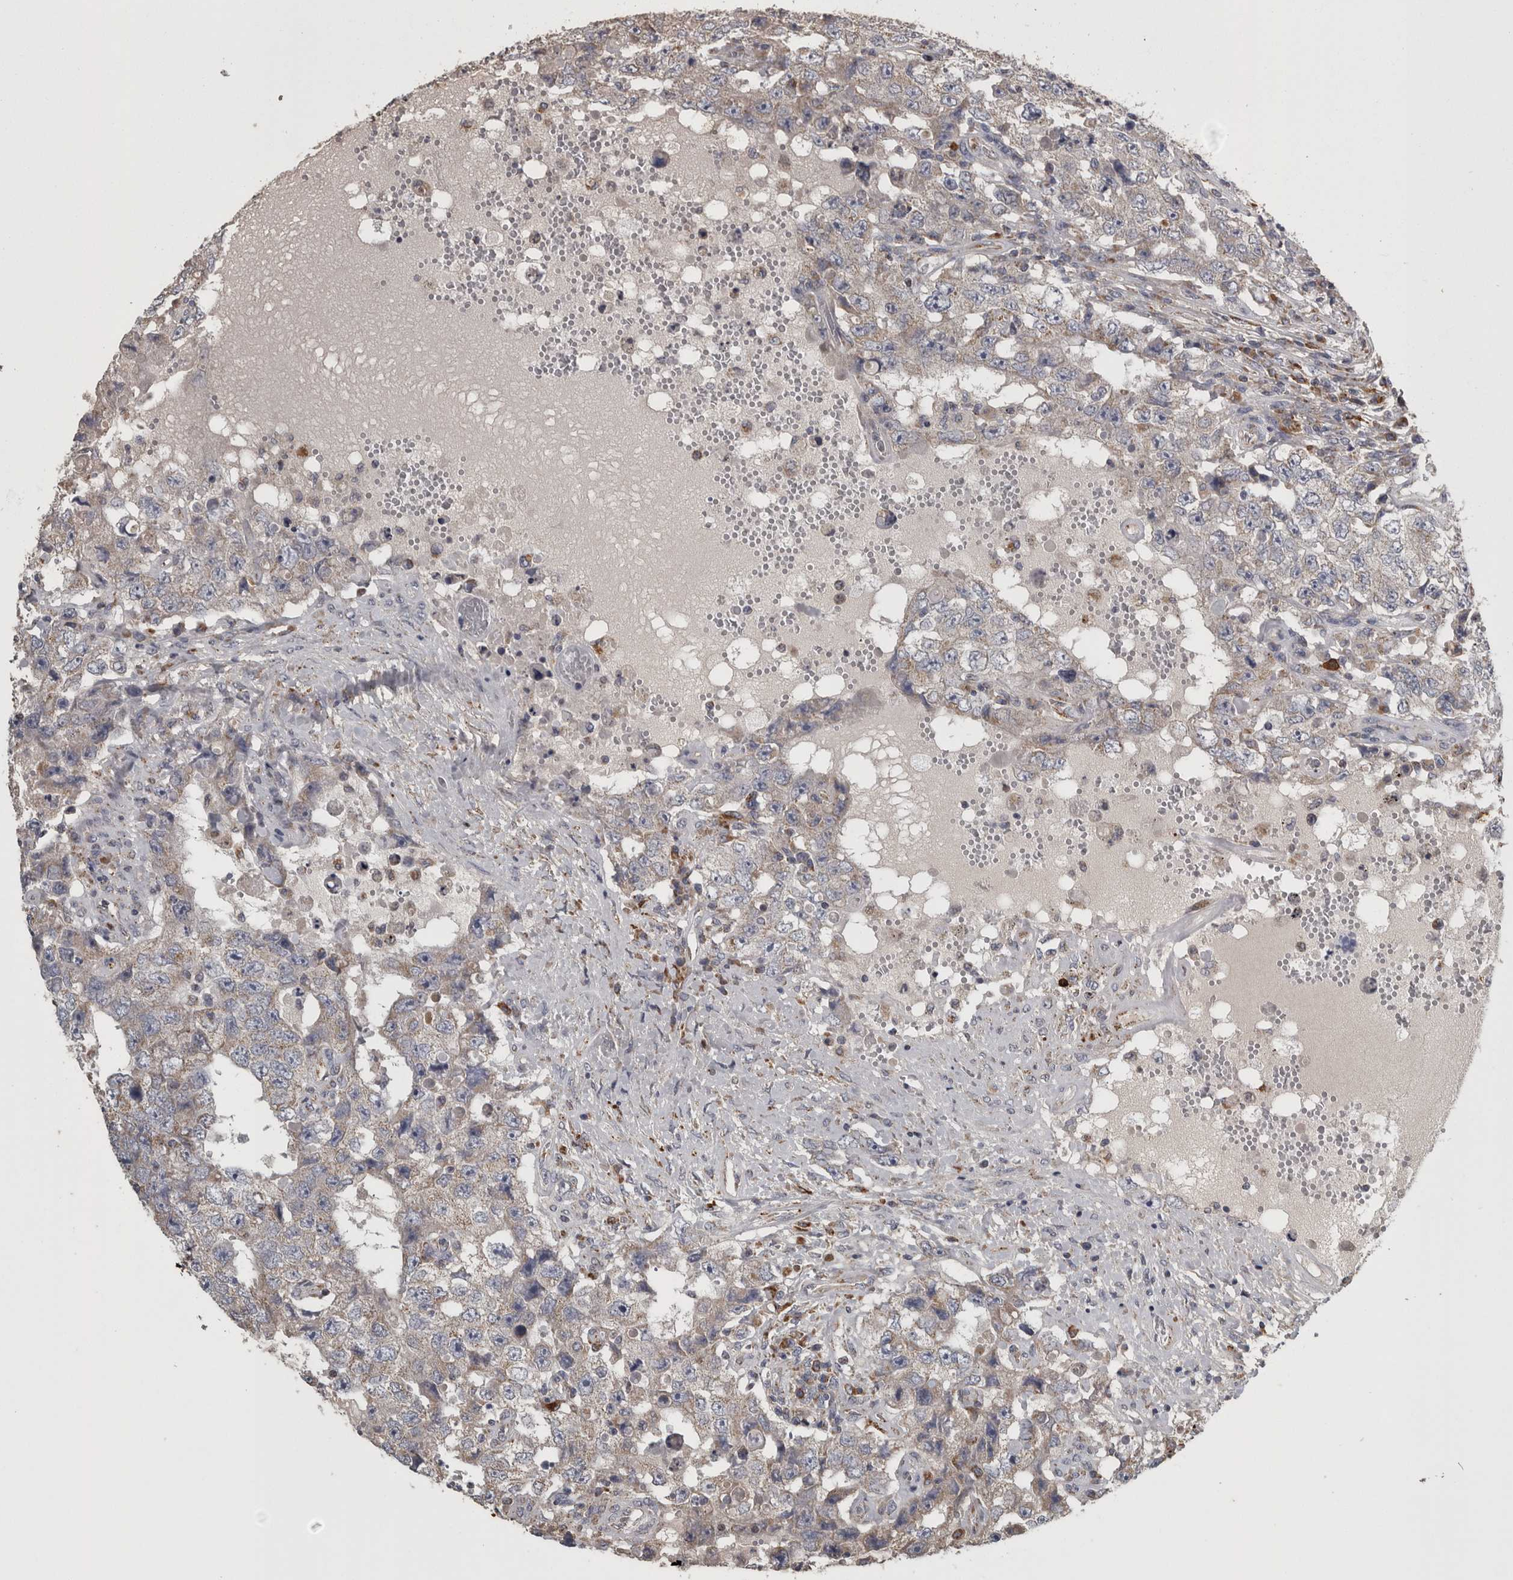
{"staining": {"intensity": "weak", "quantity": "<25%", "location": "cytoplasmic/membranous"}, "tissue": "testis cancer", "cell_type": "Tumor cells", "image_type": "cancer", "snomed": [{"axis": "morphology", "description": "Carcinoma, Embryonal, NOS"}, {"axis": "topography", "description": "Testis"}], "caption": "This is a image of immunohistochemistry staining of testis cancer (embryonal carcinoma), which shows no expression in tumor cells.", "gene": "FRK", "patient": {"sex": "male", "age": 26}}